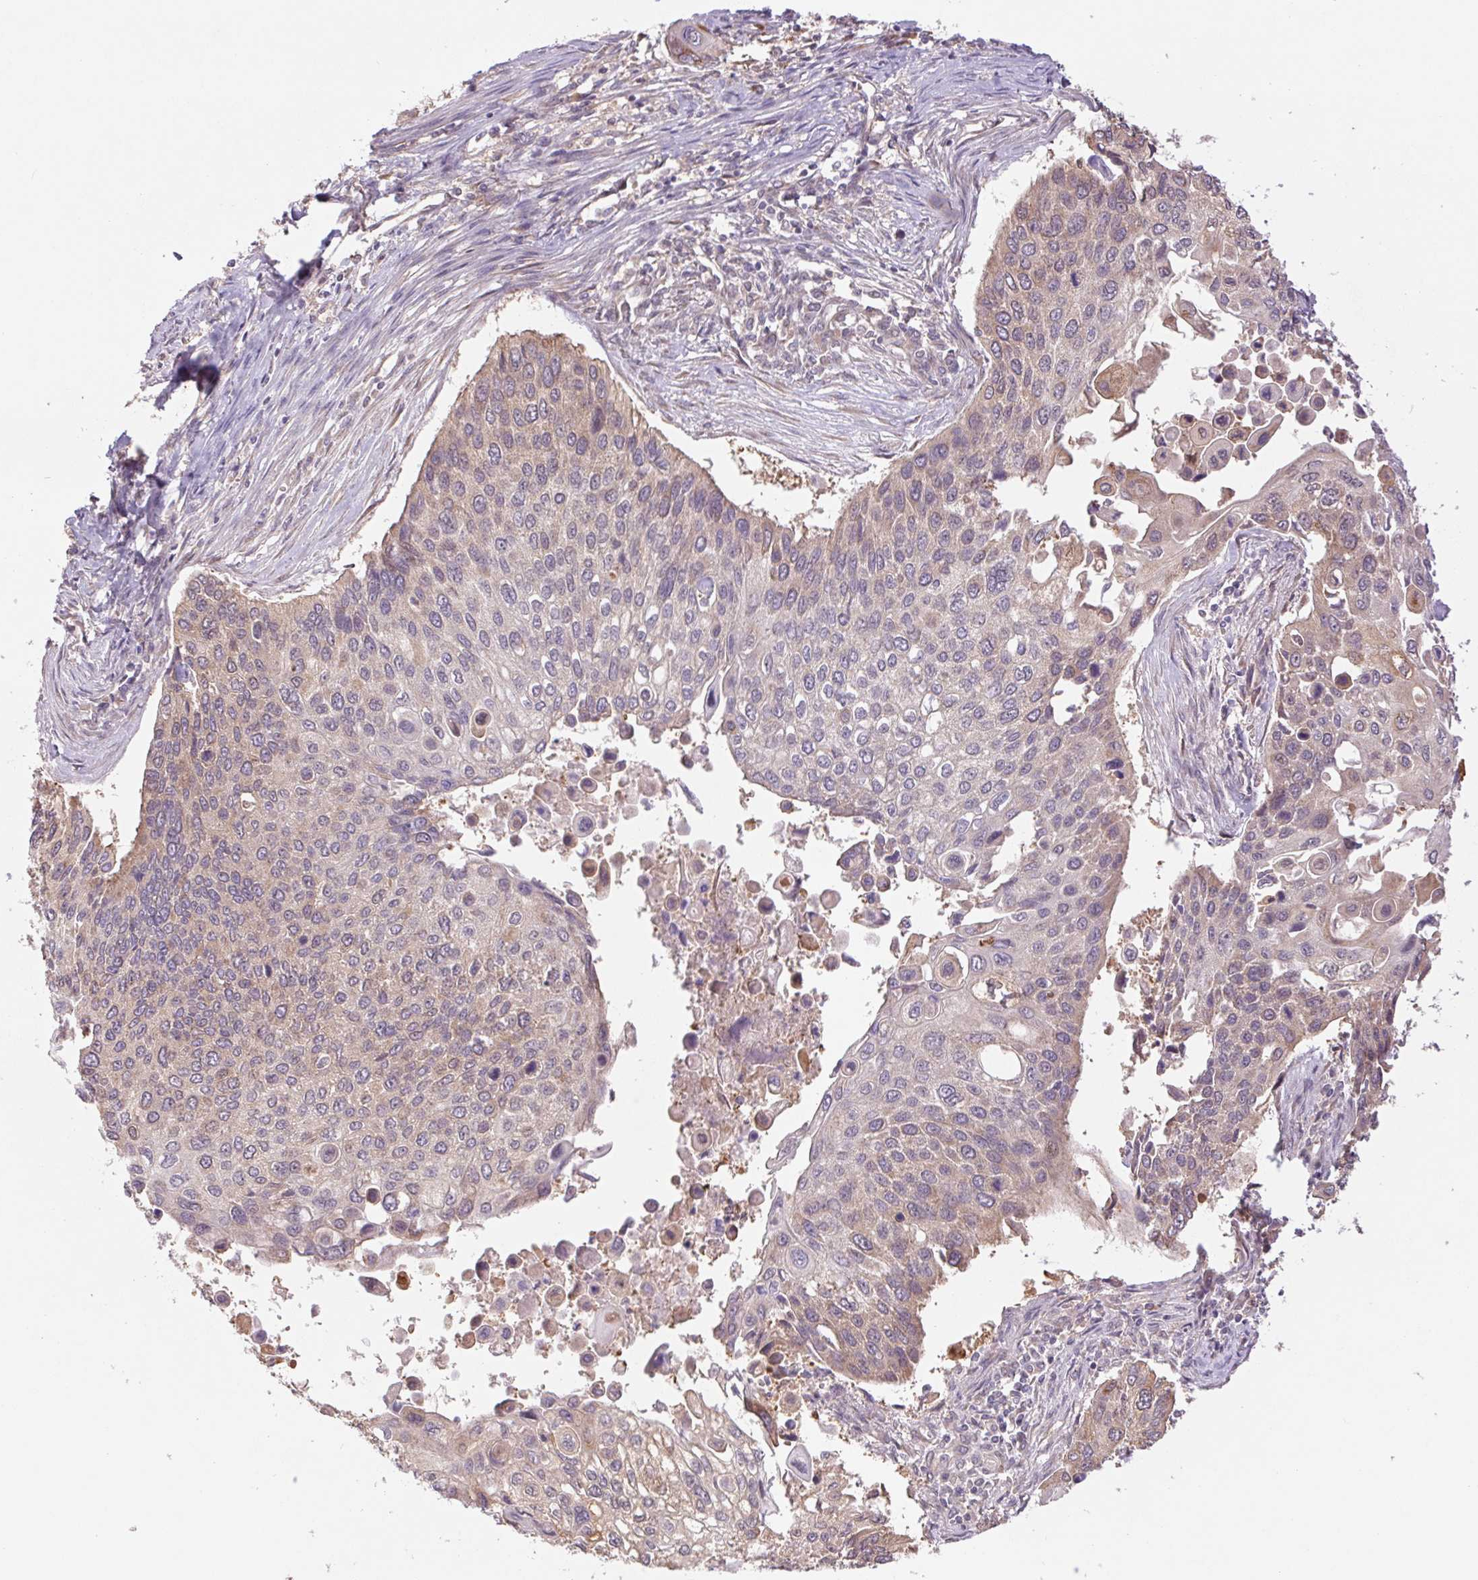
{"staining": {"intensity": "negative", "quantity": "none", "location": "none"}, "tissue": "lung cancer", "cell_type": "Tumor cells", "image_type": "cancer", "snomed": [{"axis": "morphology", "description": "Squamous cell carcinoma, NOS"}, {"axis": "morphology", "description": "Squamous cell carcinoma, metastatic, NOS"}, {"axis": "topography", "description": "Lung"}], "caption": "High magnification brightfield microscopy of lung metastatic squamous cell carcinoma stained with DAB (3,3'-diaminobenzidine) (brown) and counterstained with hematoxylin (blue): tumor cells show no significant expression. (DAB (3,3'-diaminobenzidine) immunohistochemistry, high magnification).", "gene": "RRM1", "patient": {"sex": "male", "age": 63}}